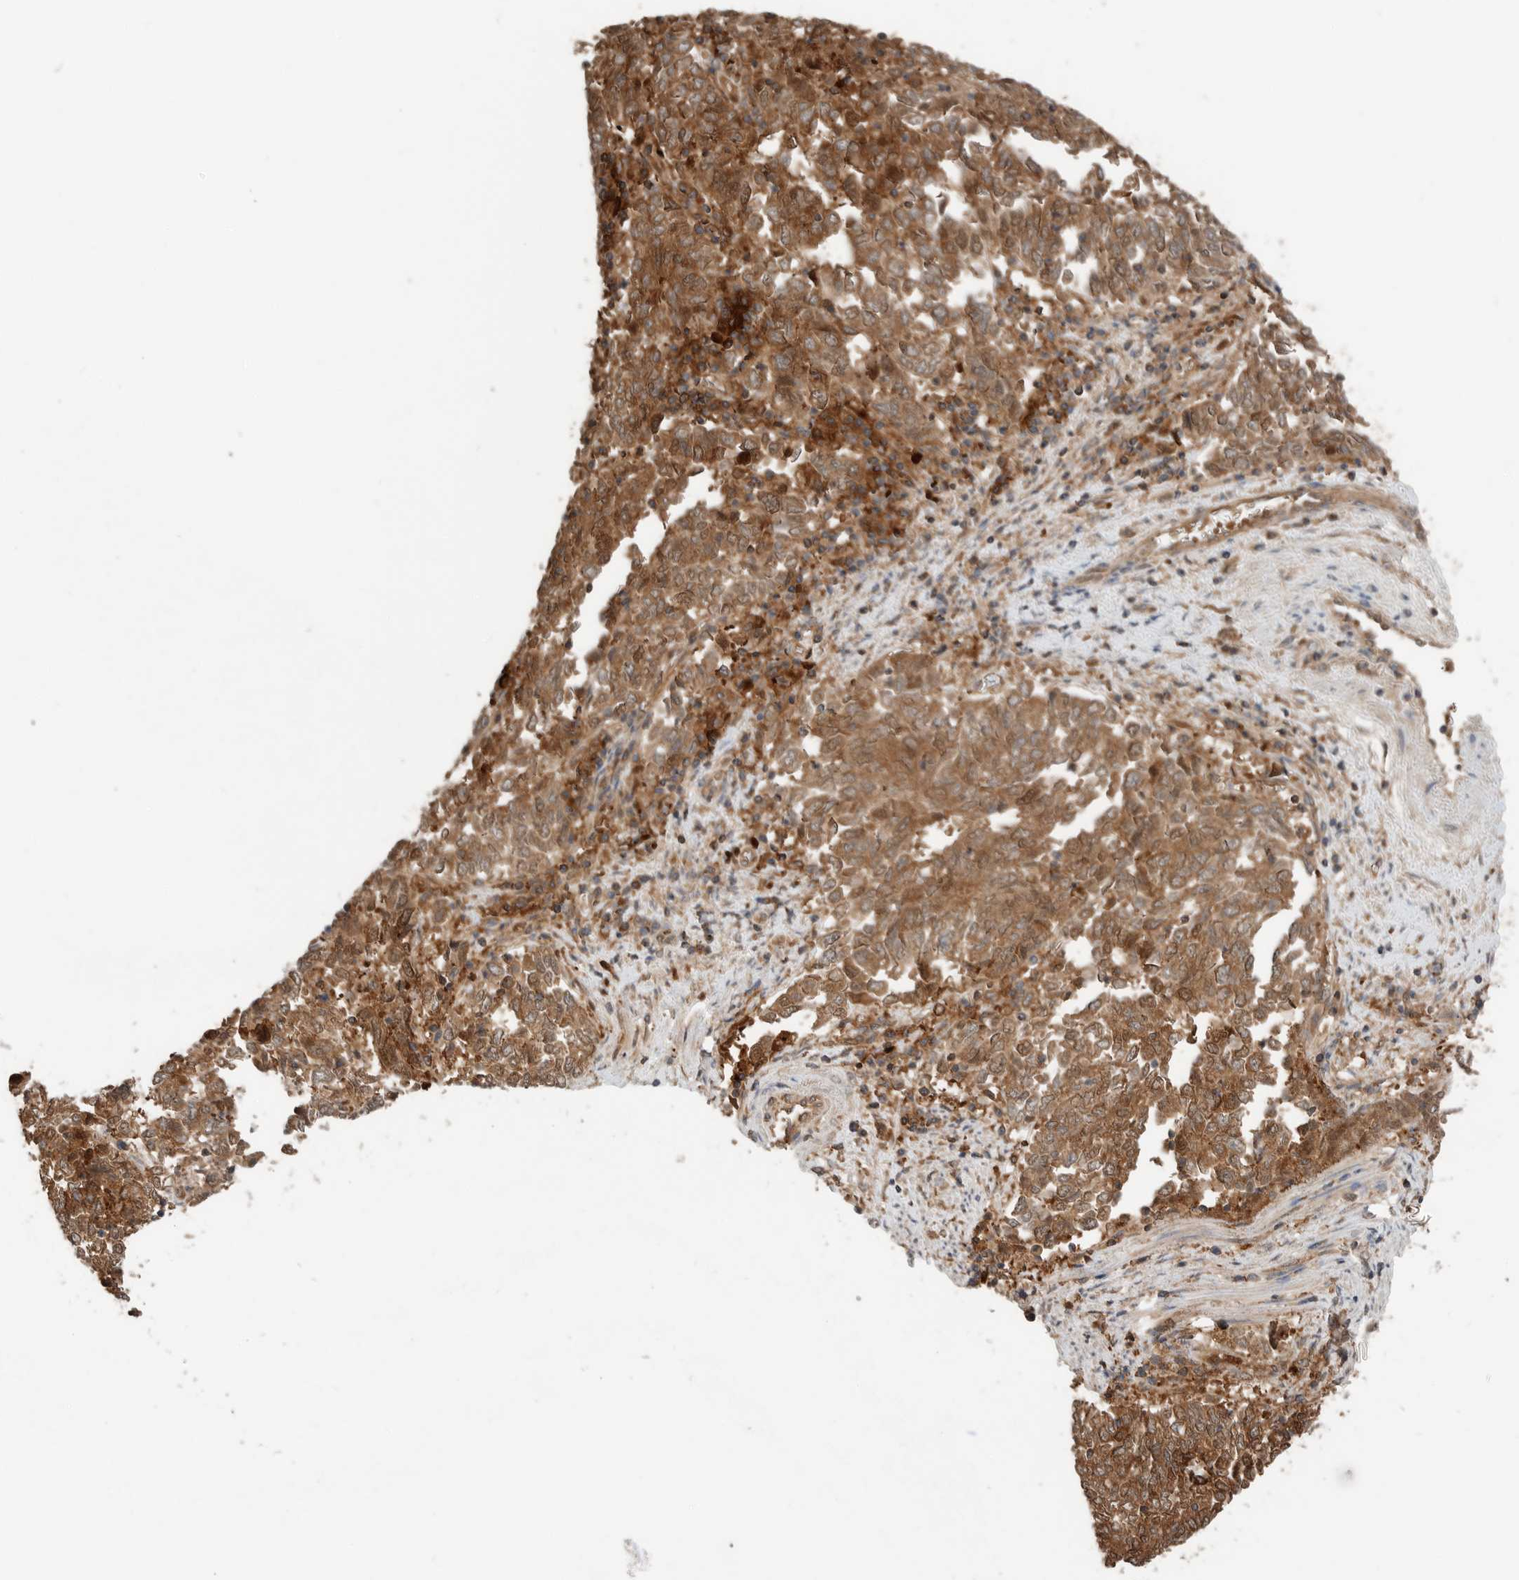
{"staining": {"intensity": "strong", "quantity": ">75%", "location": "cytoplasmic/membranous,nuclear"}, "tissue": "endometrial cancer", "cell_type": "Tumor cells", "image_type": "cancer", "snomed": [{"axis": "morphology", "description": "Adenocarcinoma, NOS"}, {"axis": "topography", "description": "Endometrium"}], "caption": "A brown stain labels strong cytoplasmic/membranous and nuclear expression of a protein in human endometrial cancer tumor cells.", "gene": "XPNPEP1", "patient": {"sex": "female", "age": 80}}